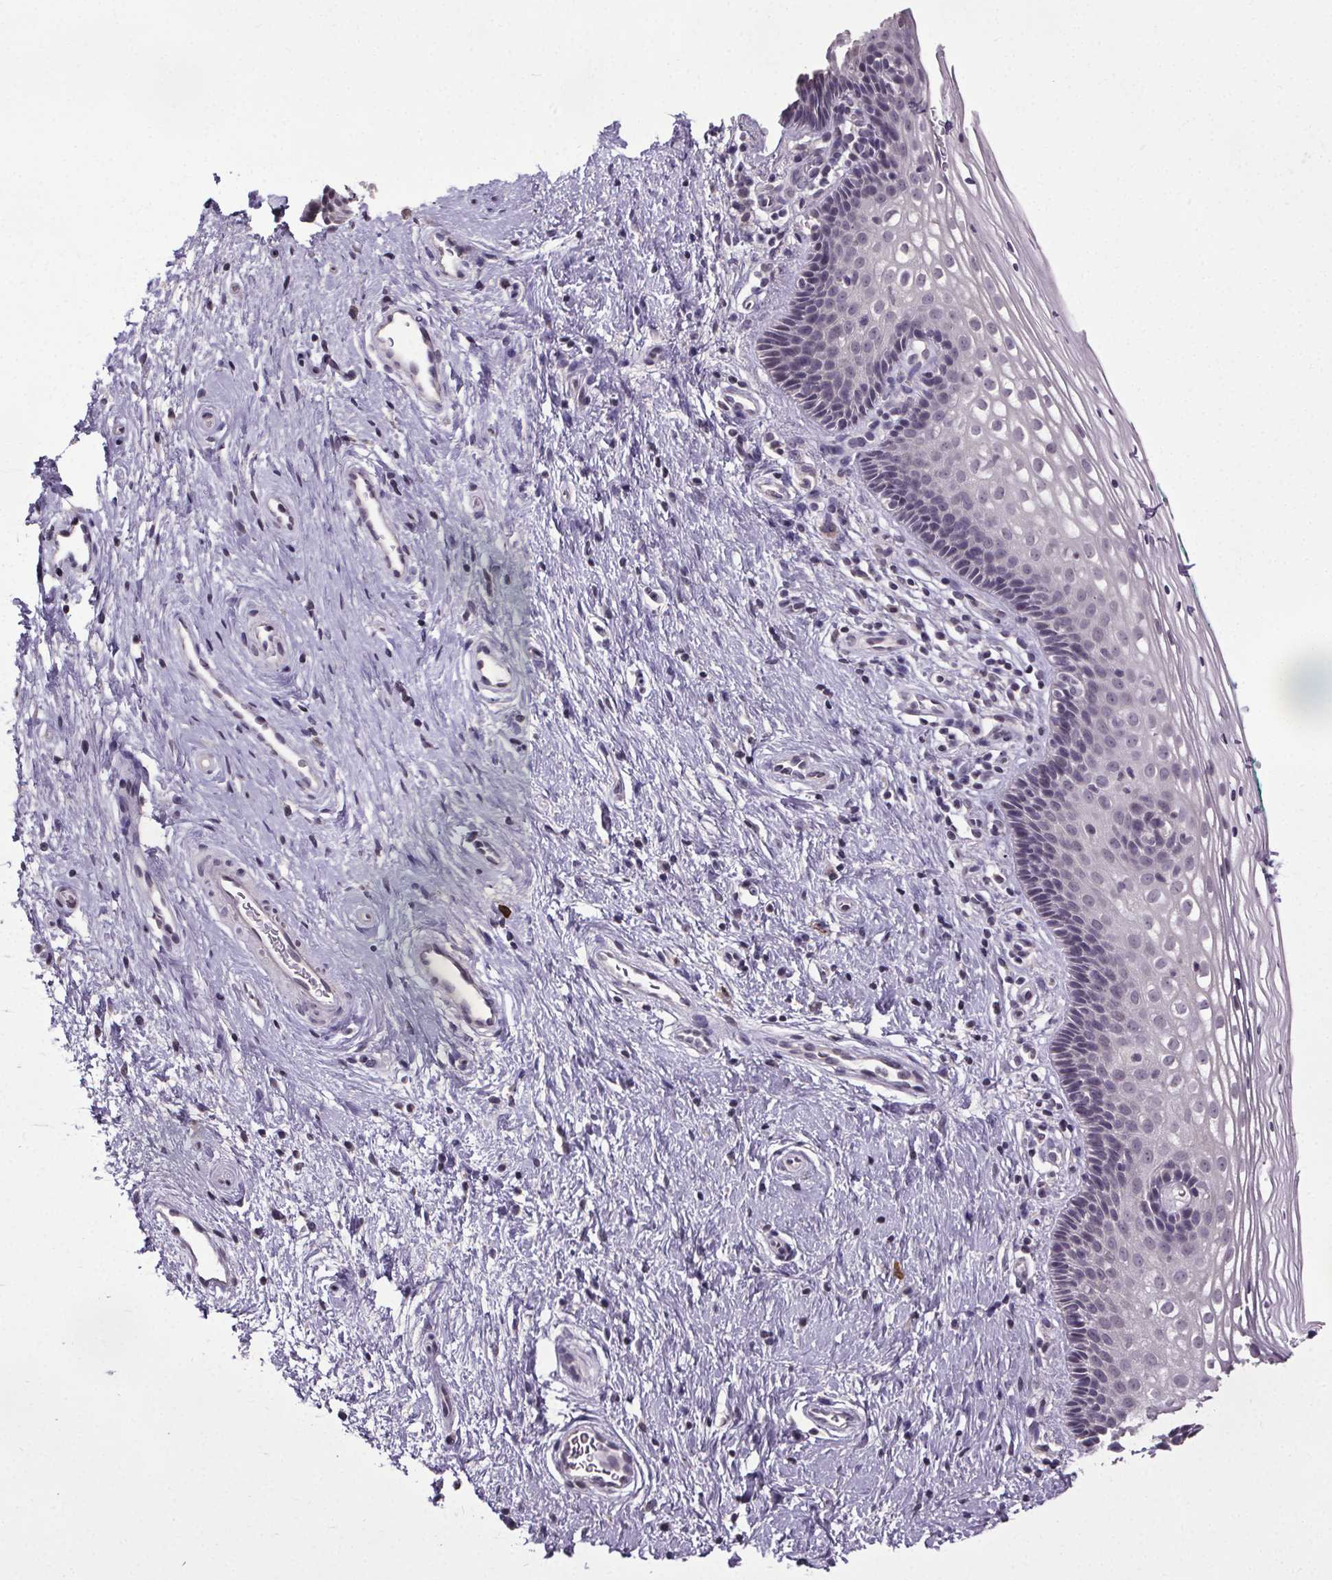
{"staining": {"intensity": "negative", "quantity": "none", "location": "none"}, "tissue": "cervix", "cell_type": "Glandular cells", "image_type": "normal", "snomed": [{"axis": "morphology", "description": "Normal tissue, NOS"}, {"axis": "topography", "description": "Cervix"}], "caption": "Immunohistochemical staining of unremarkable cervix demonstrates no significant positivity in glandular cells.", "gene": "NKX6", "patient": {"sex": "female", "age": 34}}